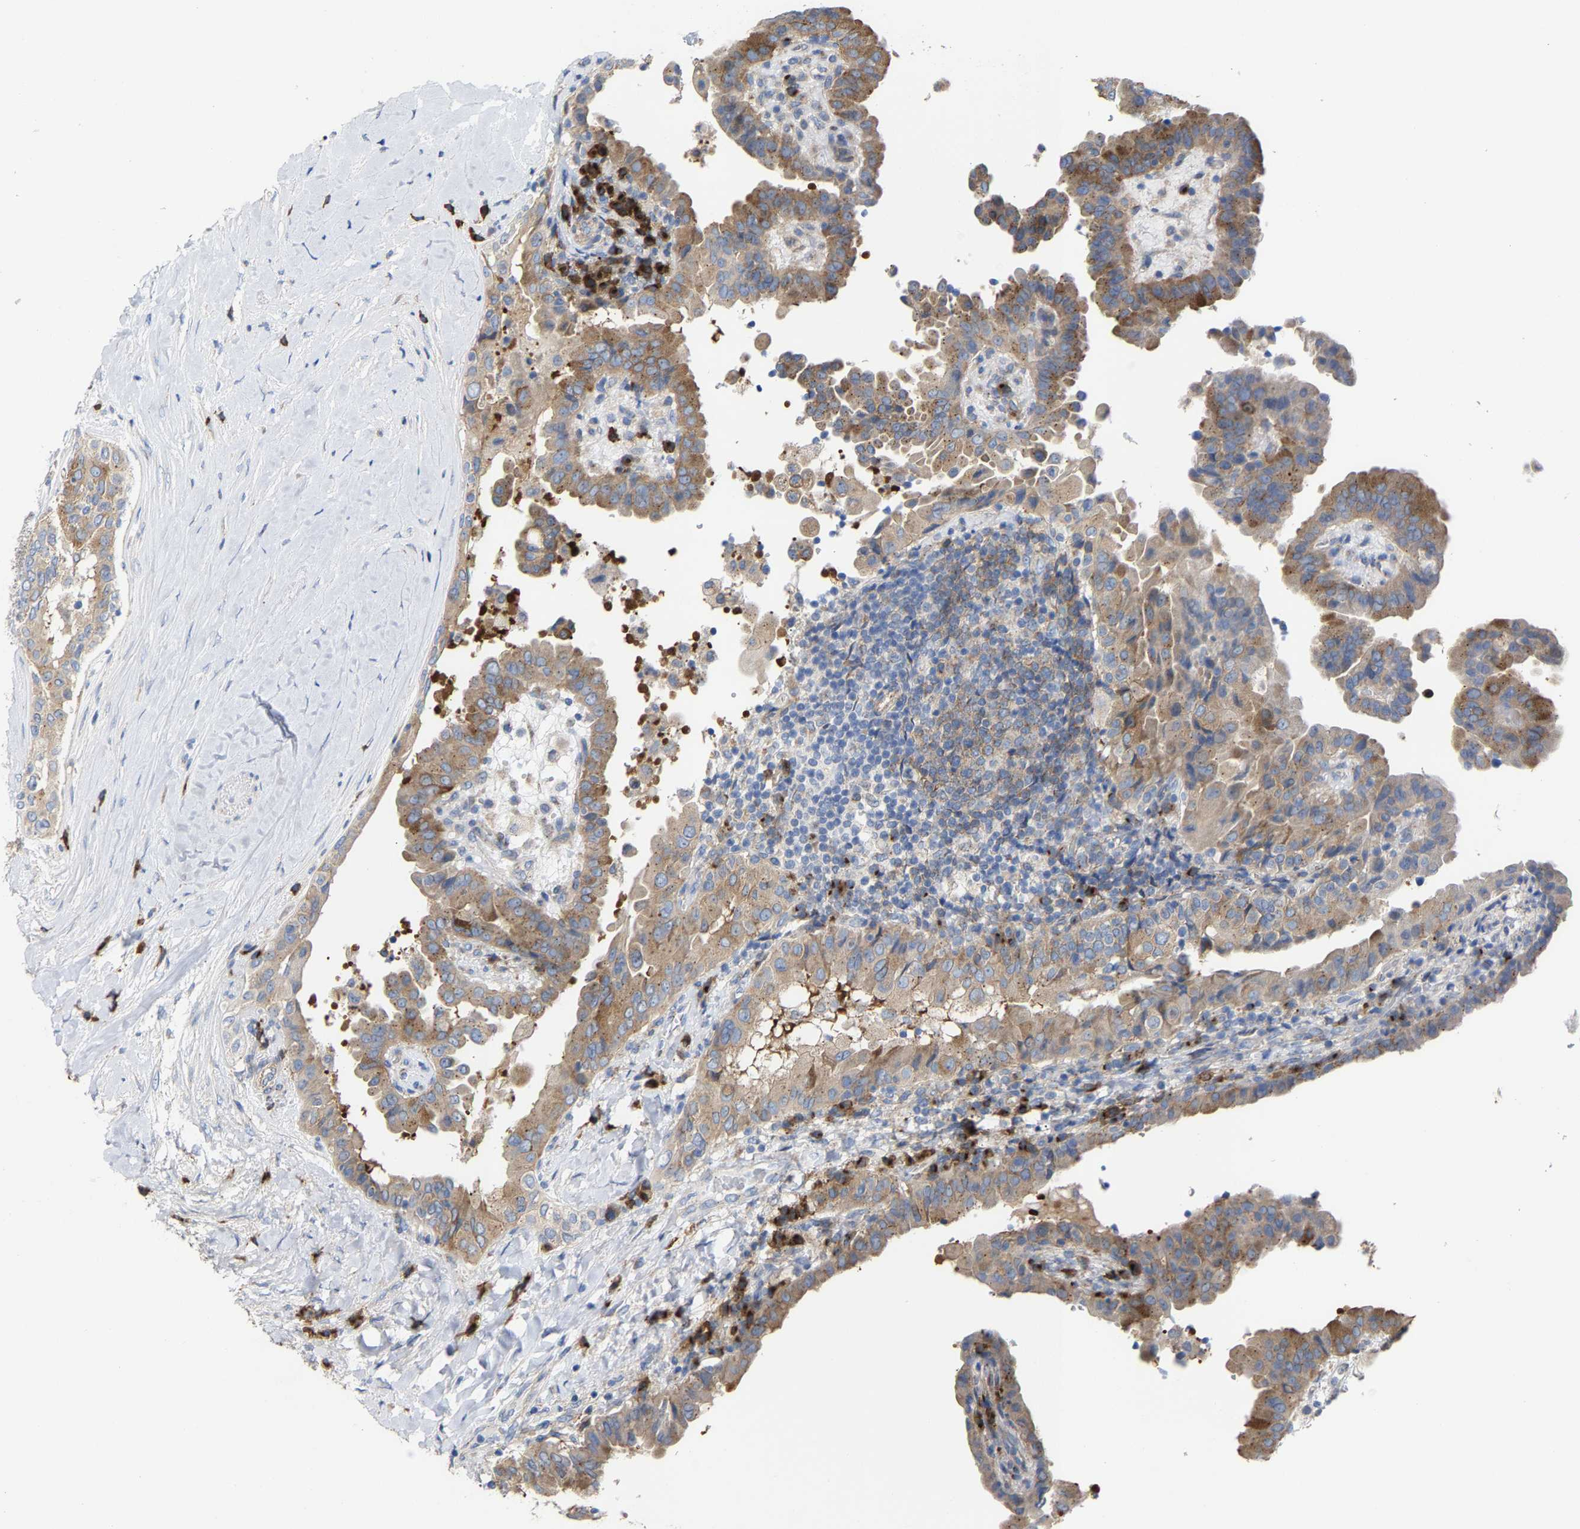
{"staining": {"intensity": "moderate", "quantity": "25%-75%", "location": "cytoplasmic/membranous"}, "tissue": "thyroid cancer", "cell_type": "Tumor cells", "image_type": "cancer", "snomed": [{"axis": "morphology", "description": "Papillary adenocarcinoma, NOS"}, {"axis": "topography", "description": "Thyroid gland"}], "caption": "The image reveals staining of thyroid cancer (papillary adenocarcinoma), revealing moderate cytoplasmic/membranous protein staining (brown color) within tumor cells.", "gene": "PPP1R15A", "patient": {"sex": "male", "age": 33}}